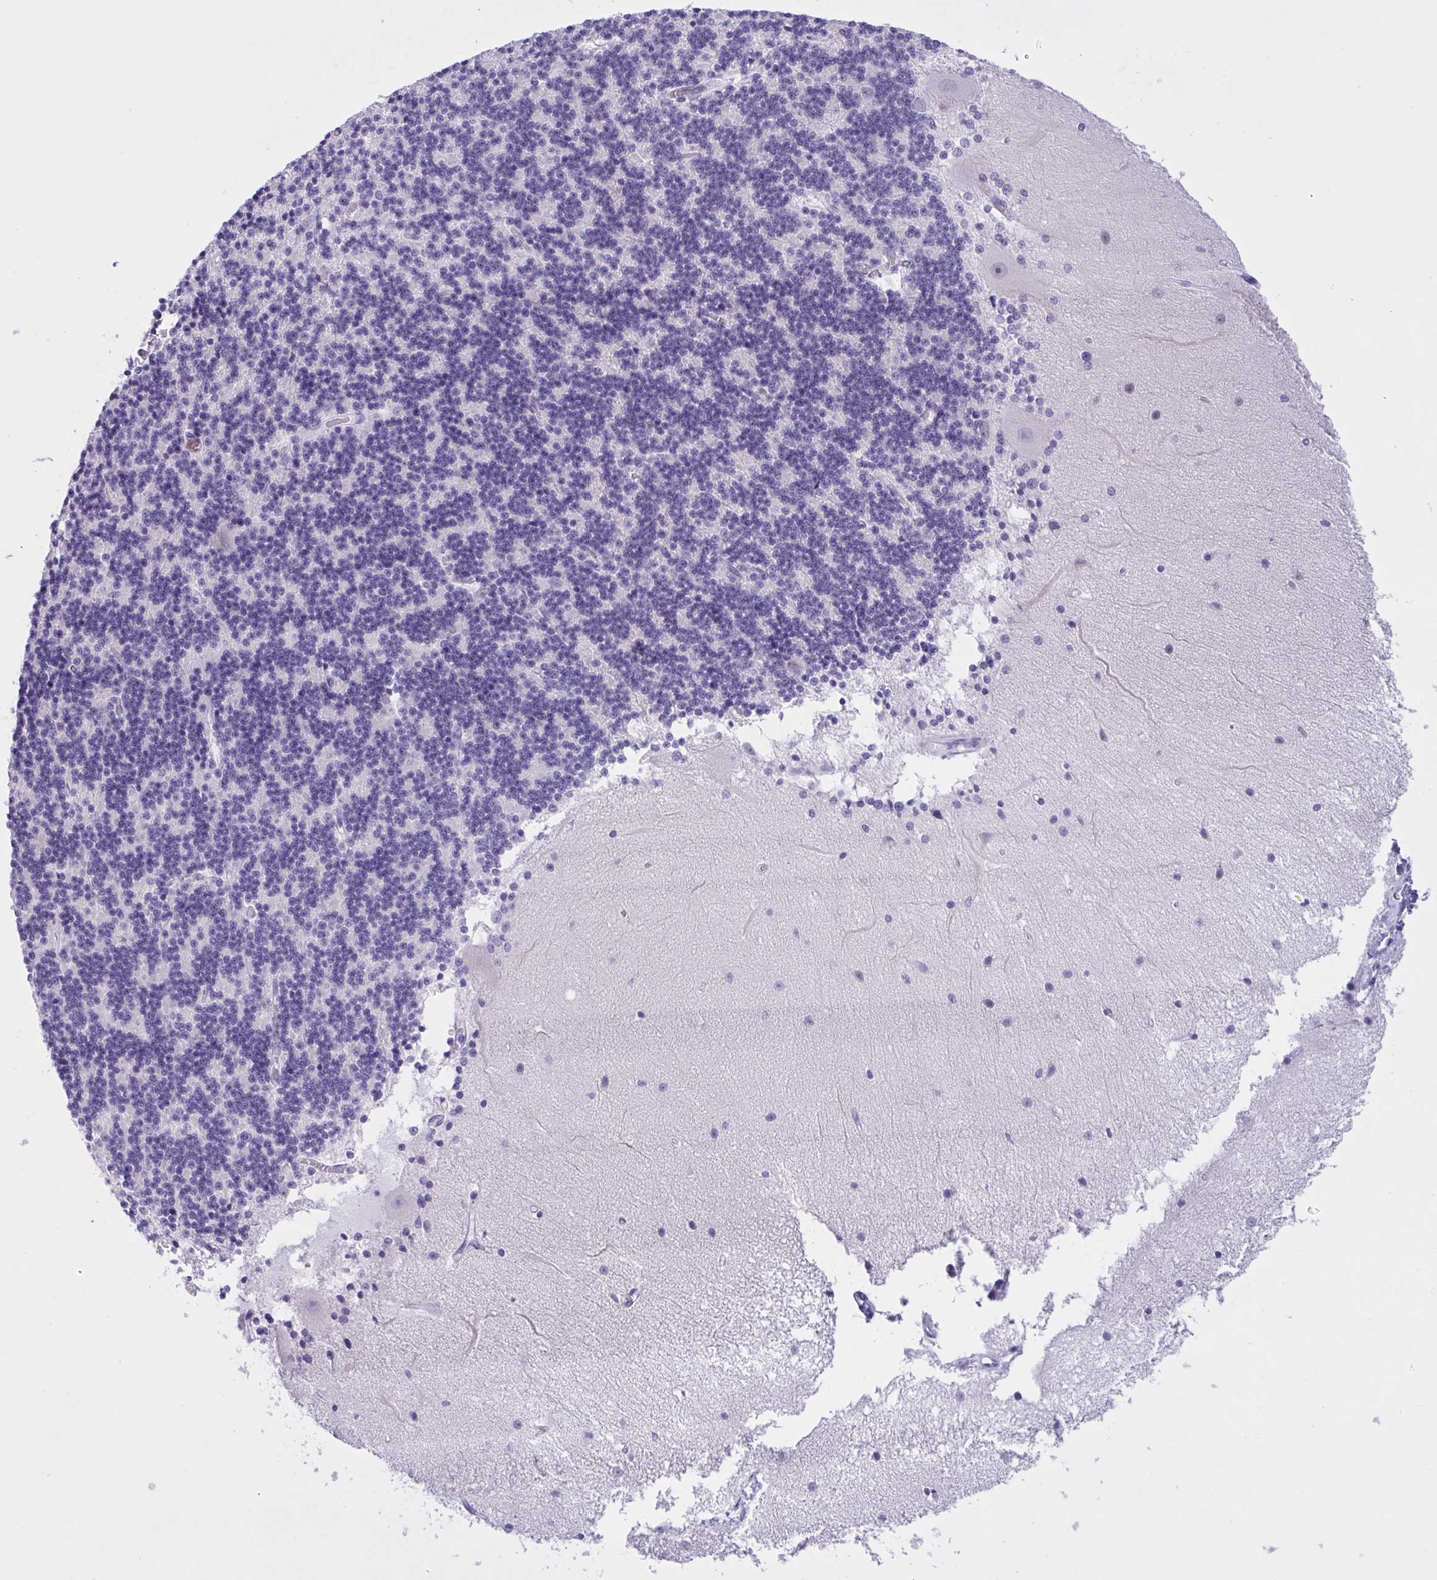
{"staining": {"intensity": "negative", "quantity": "none", "location": "none"}, "tissue": "cerebellum", "cell_type": "Cells in granular layer", "image_type": "normal", "snomed": [{"axis": "morphology", "description": "Normal tissue, NOS"}, {"axis": "topography", "description": "Cerebellum"}], "caption": "A high-resolution histopathology image shows immunohistochemistry (IHC) staining of unremarkable cerebellum, which exhibits no significant staining in cells in granular layer.", "gene": "YBX2", "patient": {"sex": "female", "age": 54}}